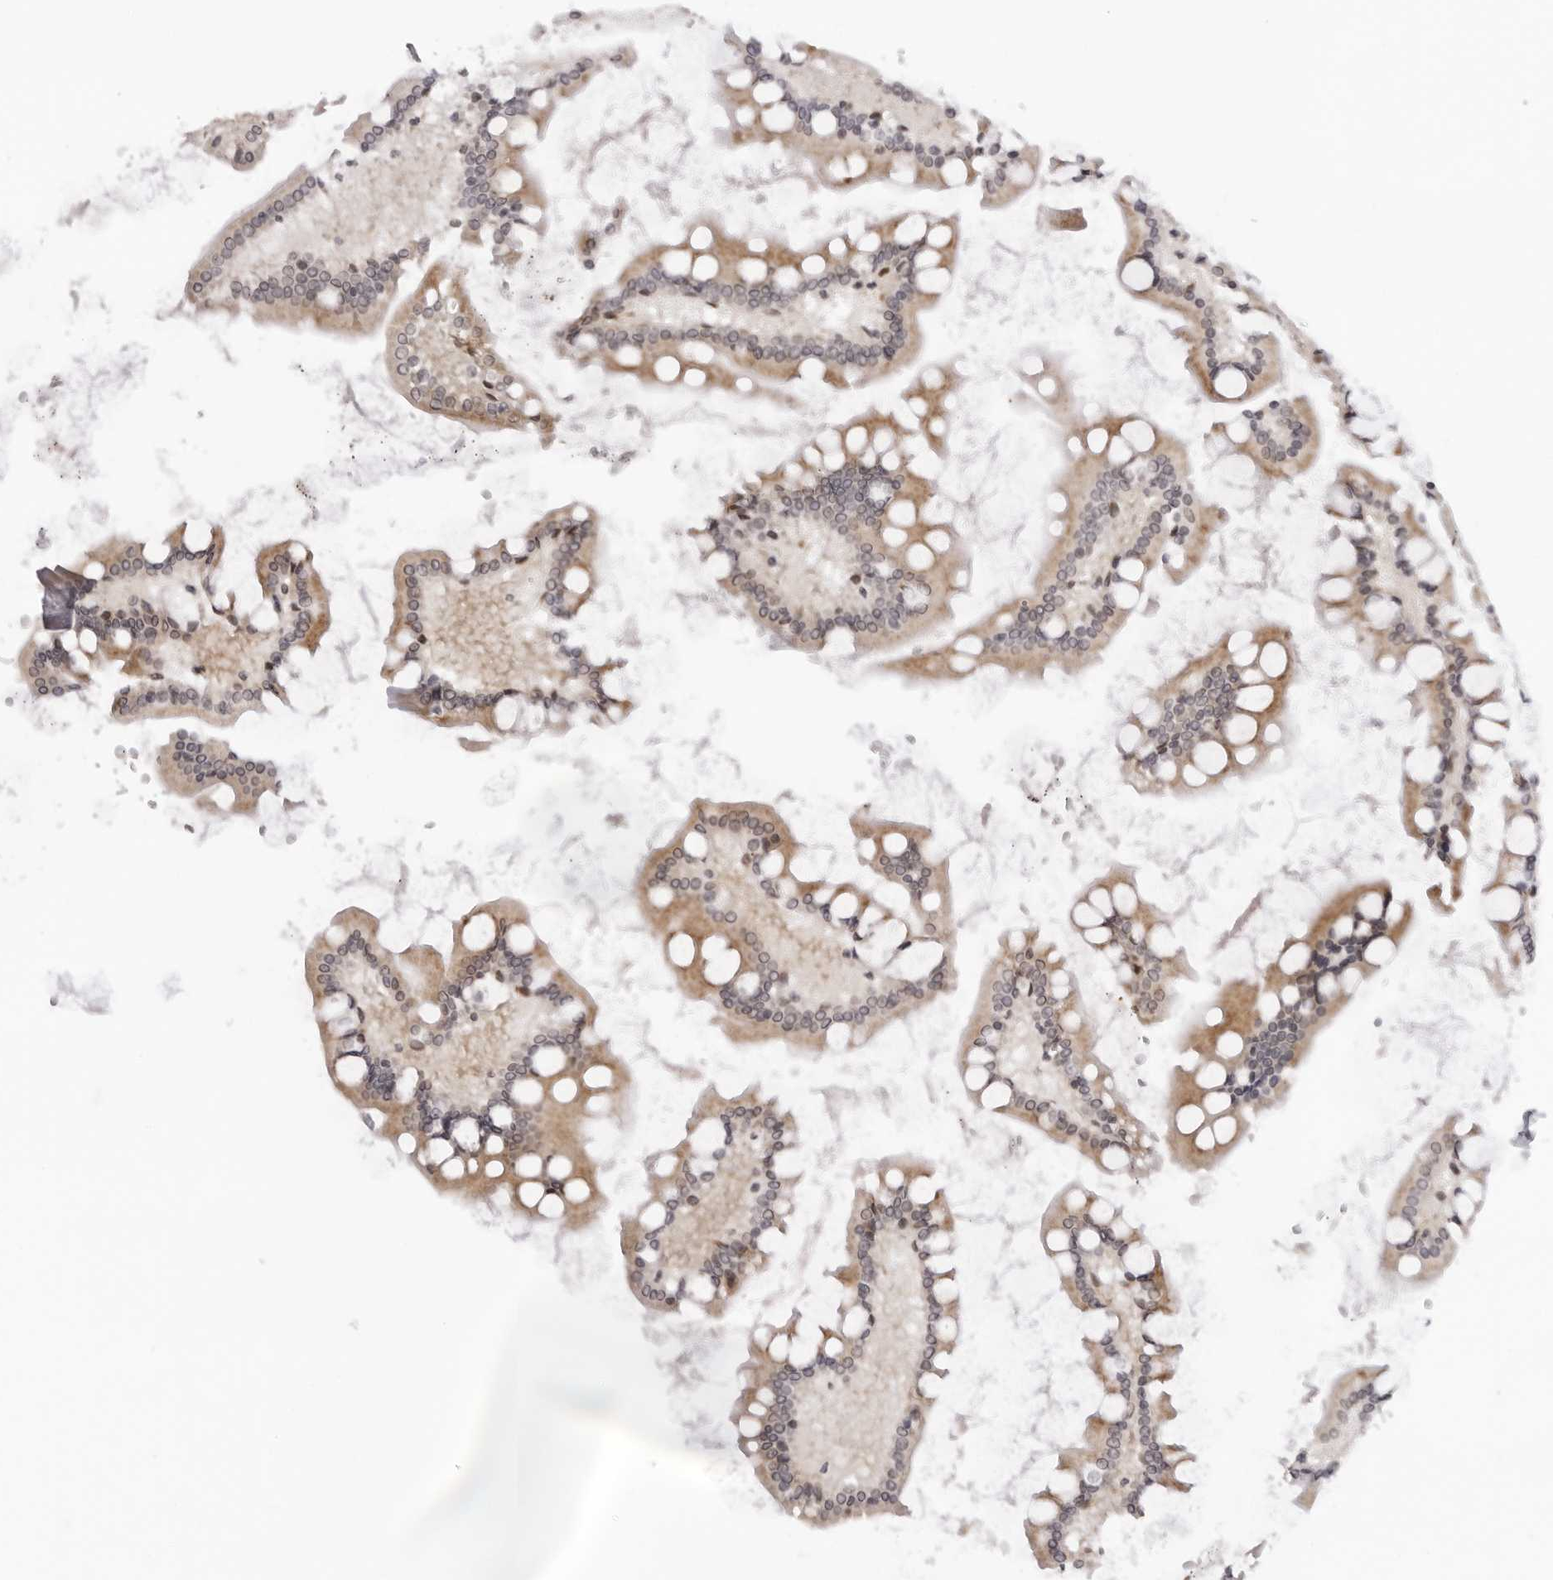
{"staining": {"intensity": "moderate", "quantity": ">75%", "location": "cytoplasmic/membranous"}, "tissue": "small intestine", "cell_type": "Glandular cells", "image_type": "normal", "snomed": [{"axis": "morphology", "description": "Normal tissue, NOS"}, {"axis": "topography", "description": "Small intestine"}], "caption": "Benign small intestine exhibits moderate cytoplasmic/membranous positivity in approximately >75% of glandular cells, visualized by immunohistochemistry. The staining was performed using DAB to visualize the protein expression in brown, while the nuclei were stained in blue with hematoxylin (Magnification: 20x).", "gene": "IL17RA", "patient": {"sex": "male", "age": 41}}